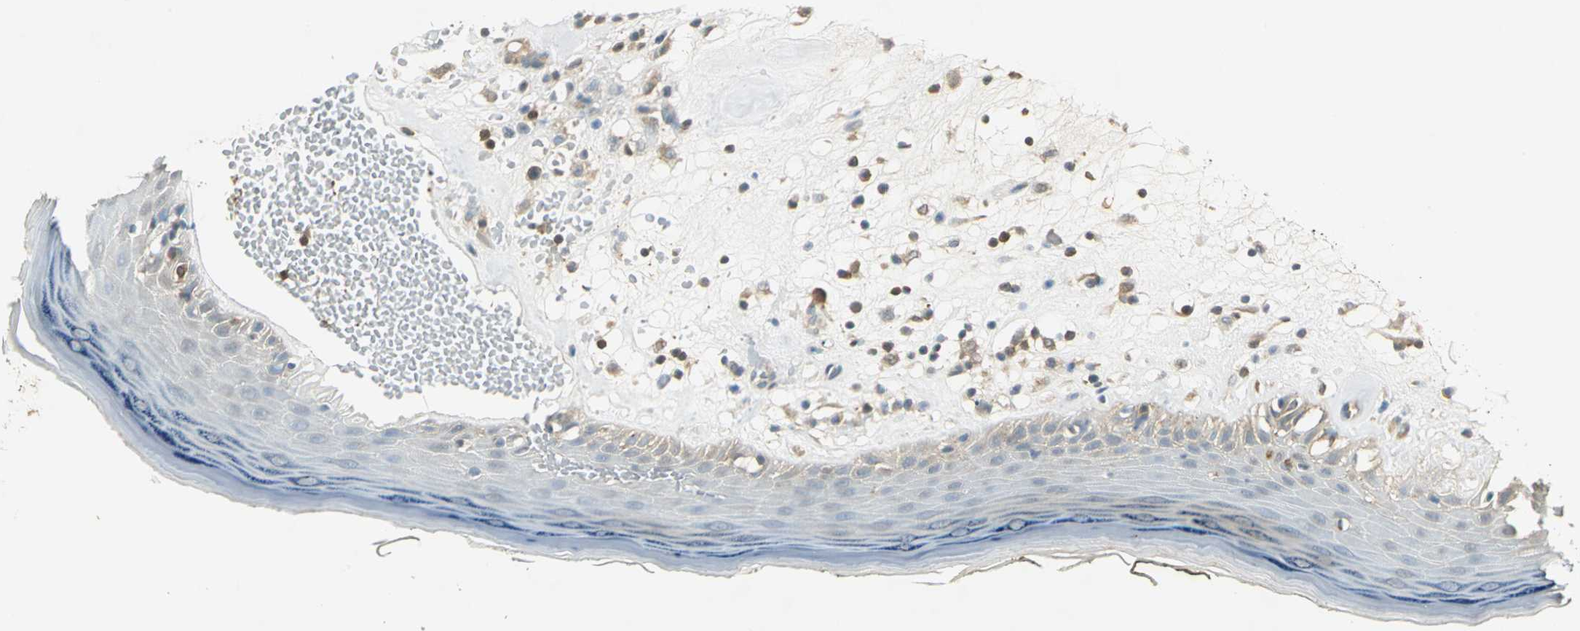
{"staining": {"intensity": "moderate", "quantity": "25%-75%", "location": "cytoplasmic/membranous"}, "tissue": "skin", "cell_type": "Epidermal cells", "image_type": "normal", "snomed": [{"axis": "morphology", "description": "Normal tissue, NOS"}, {"axis": "morphology", "description": "Inflammation, NOS"}, {"axis": "topography", "description": "Vulva"}], "caption": "Brown immunohistochemical staining in unremarkable human skin demonstrates moderate cytoplasmic/membranous expression in approximately 25%-75% of epidermal cells.", "gene": "PARK7", "patient": {"sex": "female", "age": 84}}